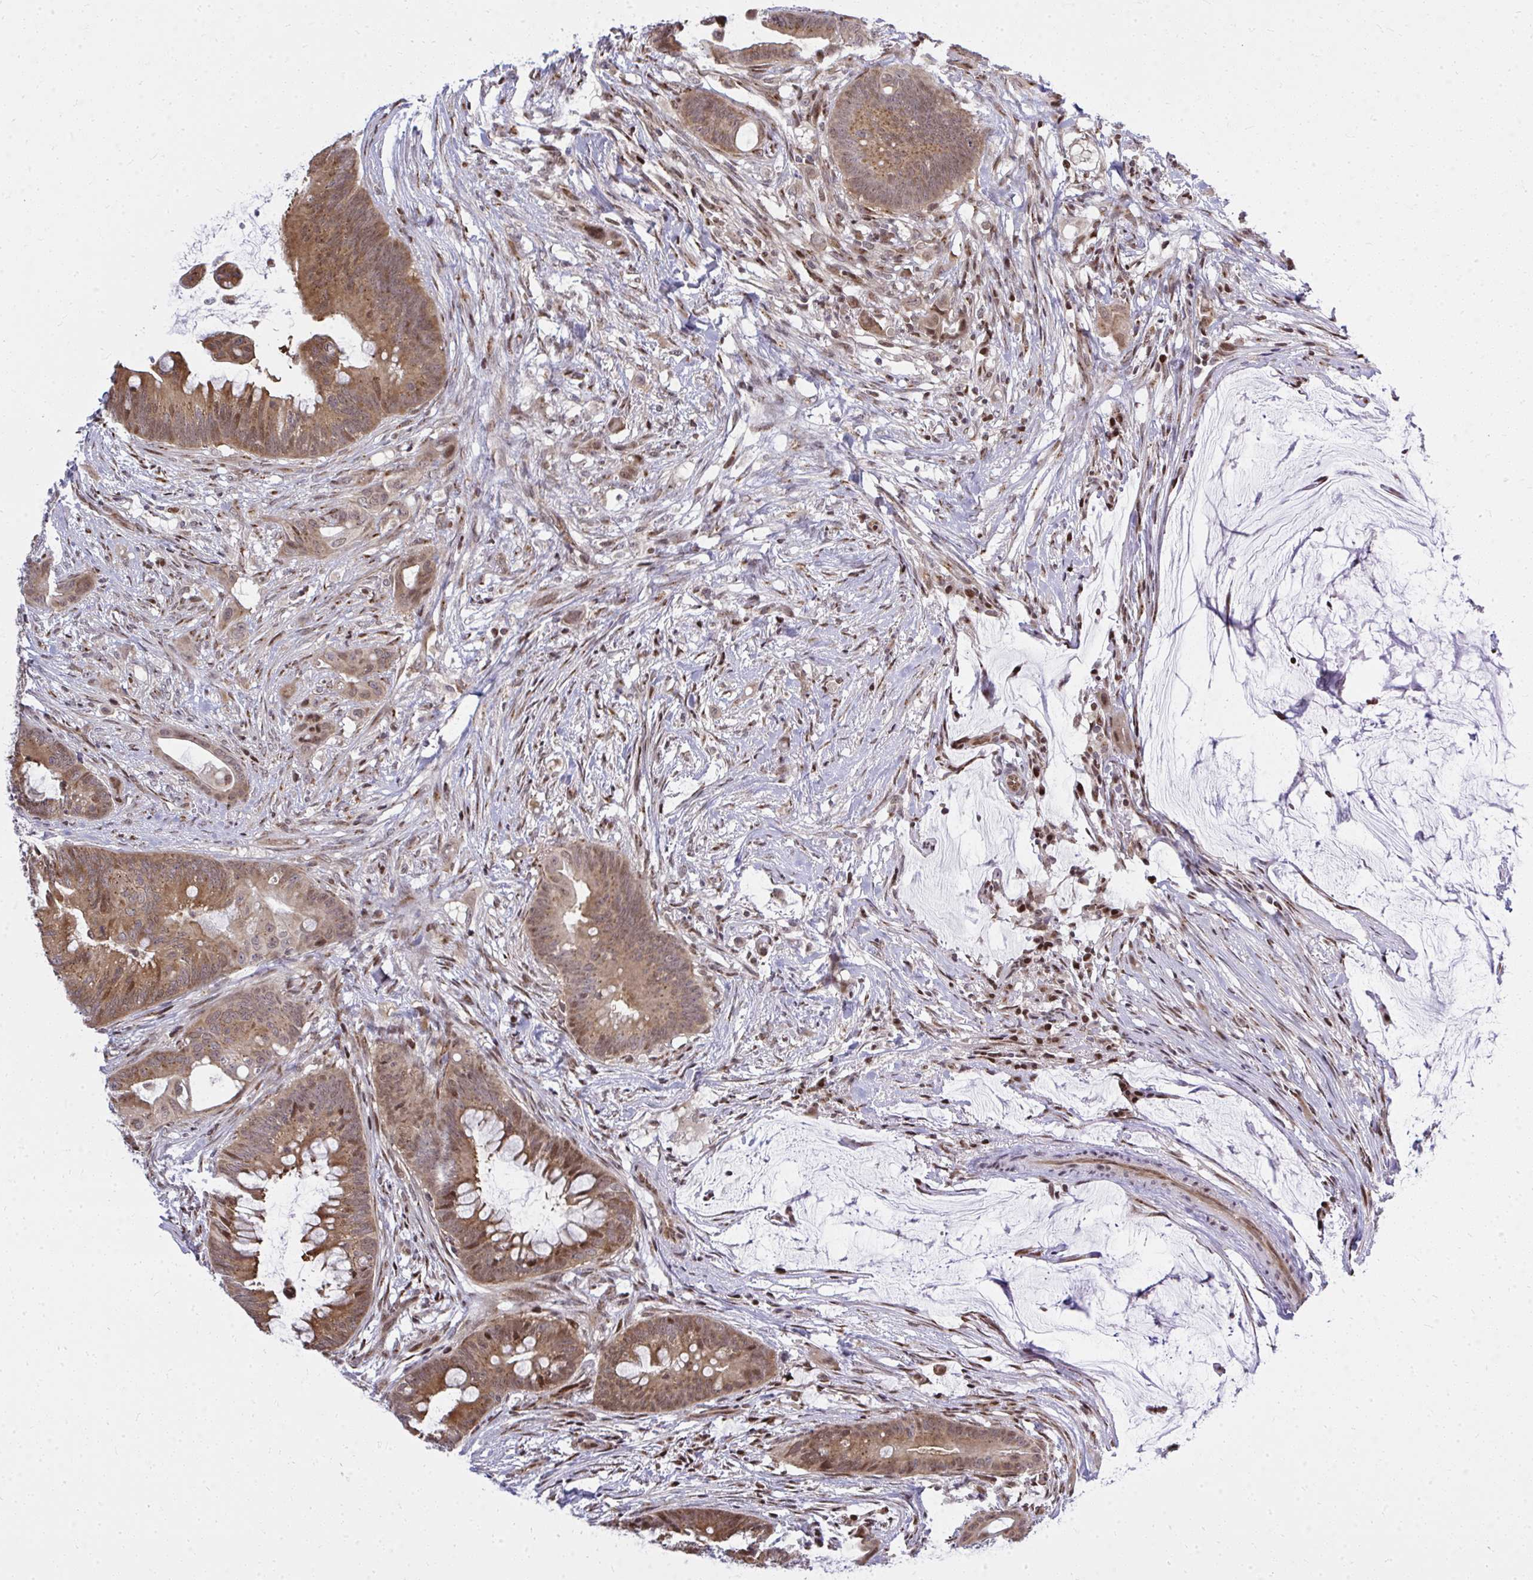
{"staining": {"intensity": "moderate", "quantity": ">75%", "location": "cytoplasmic/membranous,nuclear"}, "tissue": "colorectal cancer", "cell_type": "Tumor cells", "image_type": "cancer", "snomed": [{"axis": "morphology", "description": "Adenocarcinoma, NOS"}, {"axis": "topography", "description": "Colon"}], "caption": "A brown stain labels moderate cytoplasmic/membranous and nuclear expression of a protein in colorectal cancer tumor cells.", "gene": "PIGY", "patient": {"sex": "male", "age": 62}}